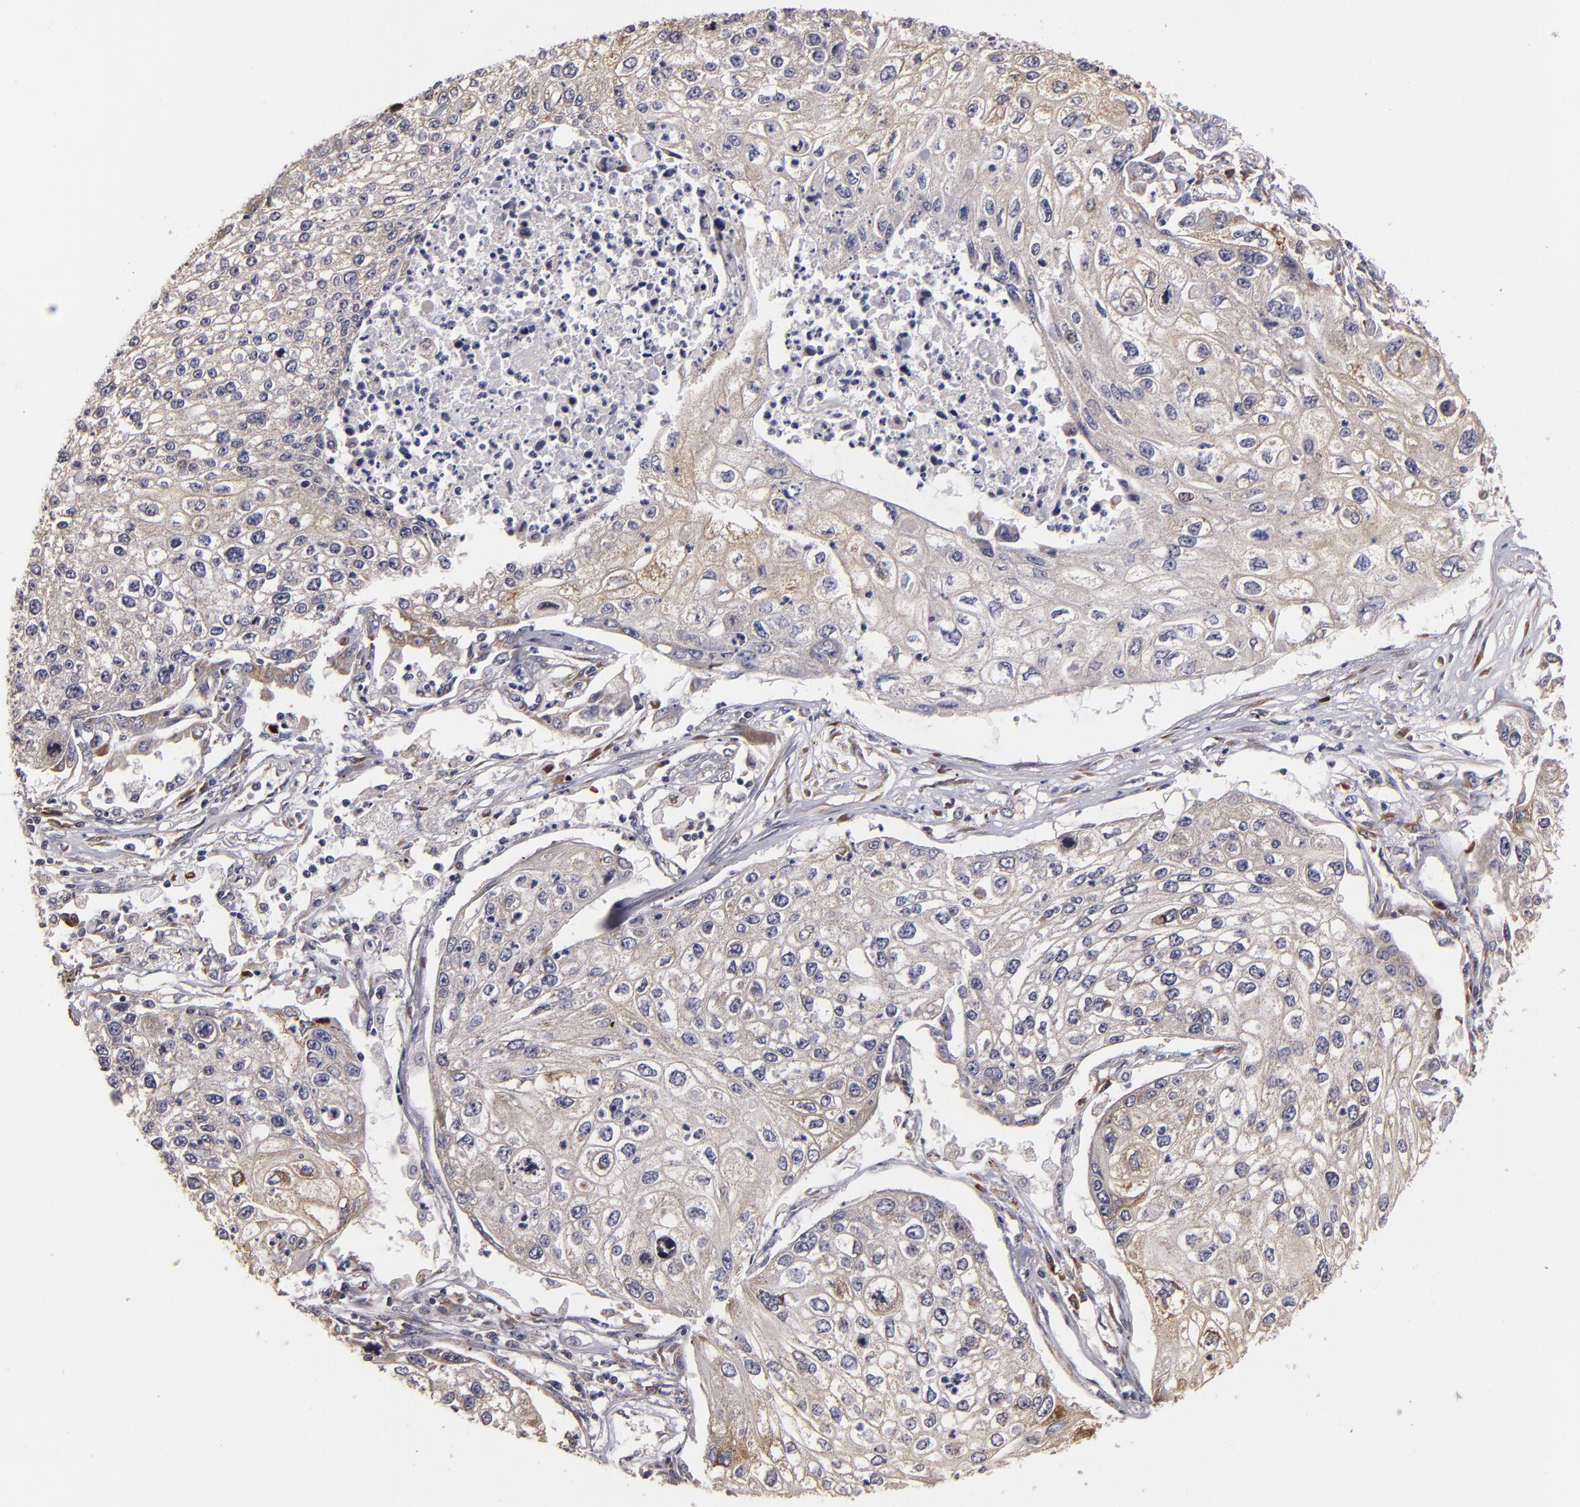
{"staining": {"intensity": "weak", "quantity": ">75%", "location": "cytoplasmic/membranous"}, "tissue": "lung cancer", "cell_type": "Tumor cells", "image_type": "cancer", "snomed": [{"axis": "morphology", "description": "Squamous cell carcinoma, NOS"}, {"axis": "topography", "description": "Lung"}], "caption": "A high-resolution micrograph shows IHC staining of lung cancer, which displays weak cytoplasmic/membranous staining in approximately >75% of tumor cells. The staining is performed using DAB (3,3'-diaminobenzidine) brown chromogen to label protein expression. The nuclei are counter-stained blue using hematoxylin.", "gene": "CASP1", "patient": {"sex": "male", "age": 75}}